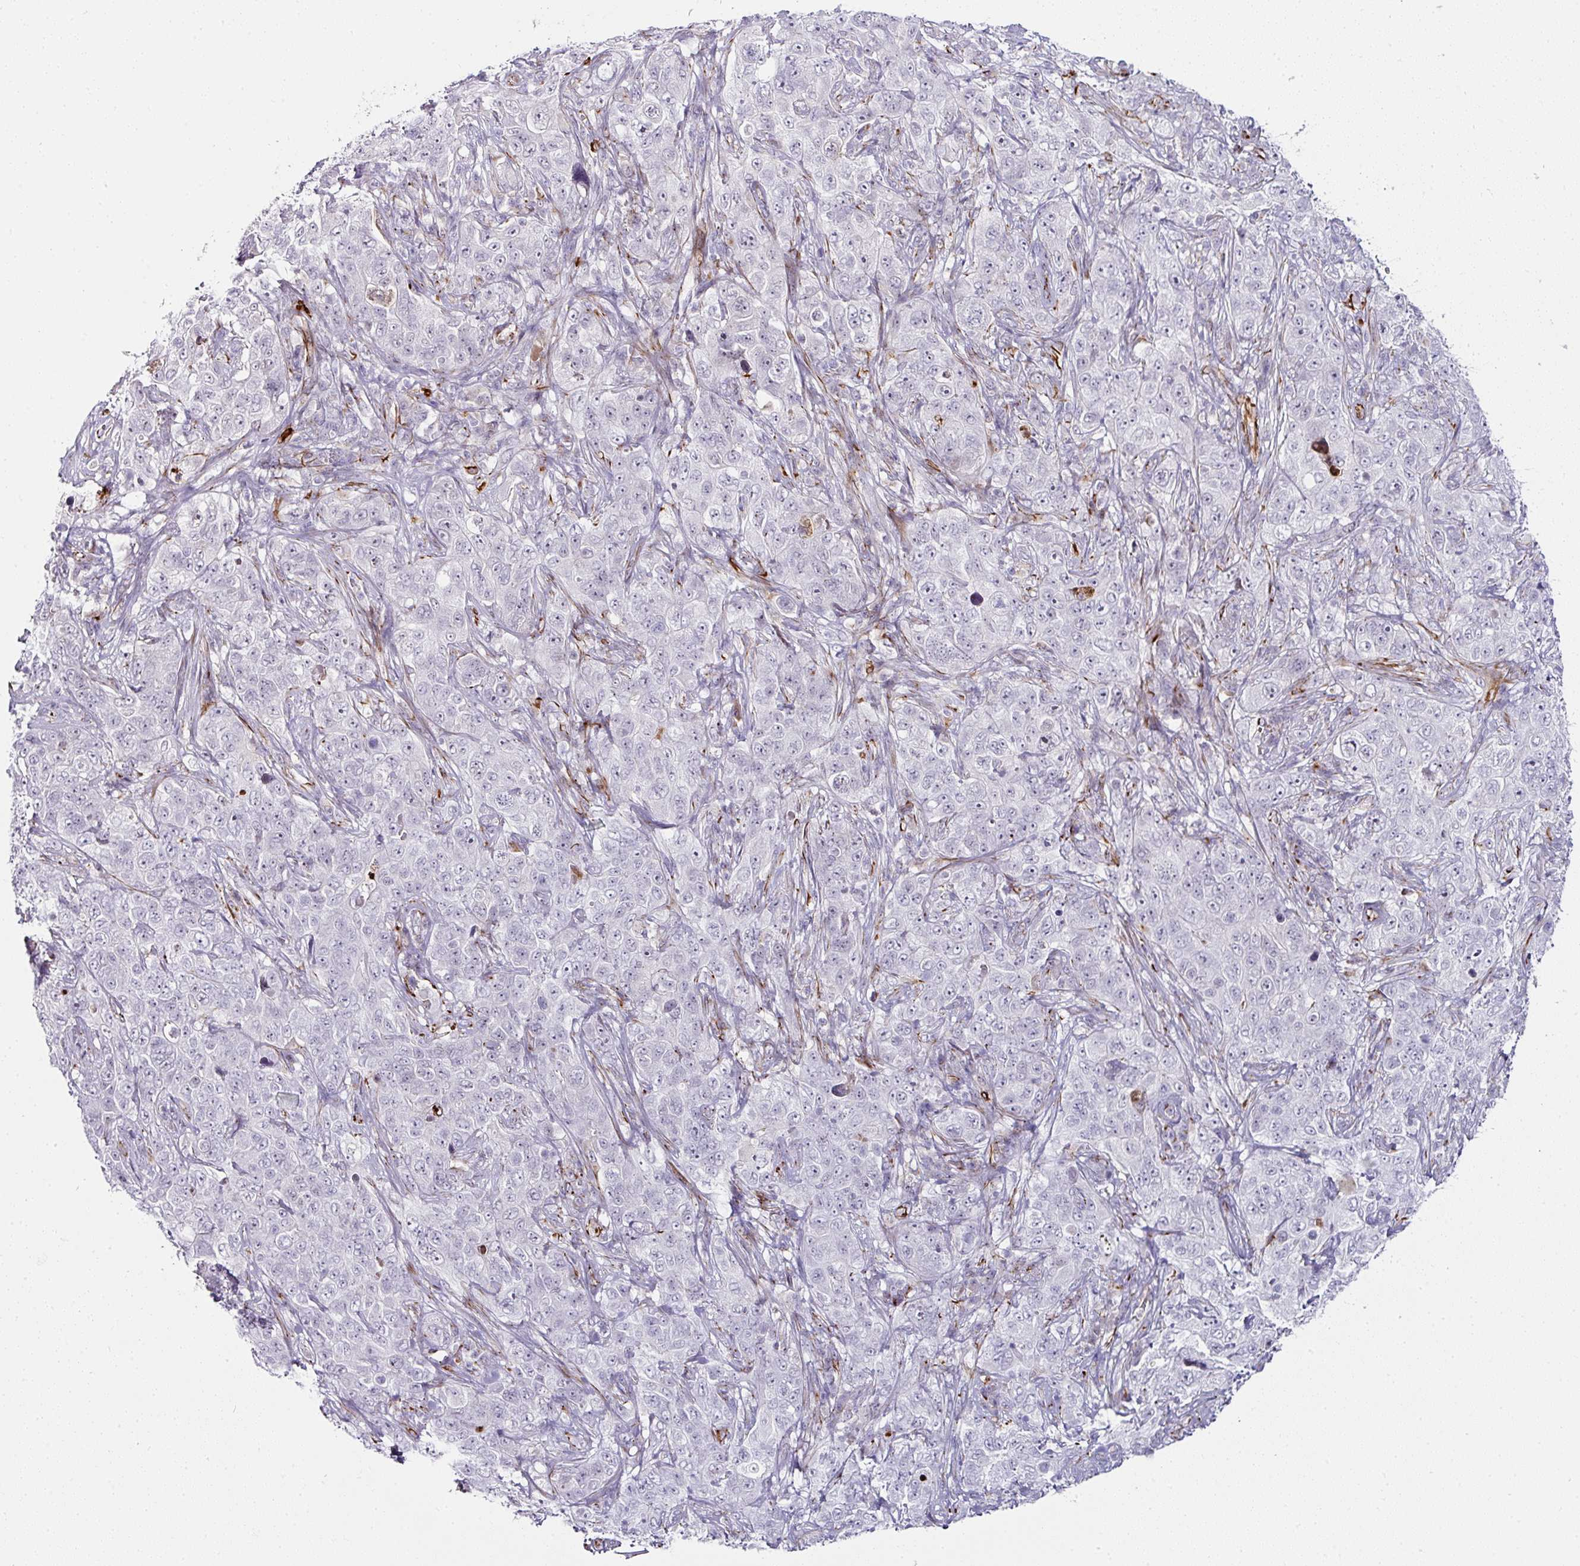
{"staining": {"intensity": "negative", "quantity": "none", "location": "none"}, "tissue": "pancreatic cancer", "cell_type": "Tumor cells", "image_type": "cancer", "snomed": [{"axis": "morphology", "description": "Adenocarcinoma, NOS"}, {"axis": "topography", "description": "Pancreas"}], "caption": "Immunohistochemical staining of adenocarcinoma (pancreatic) displays no significant positivity in tumor cells. Brightfield microscopy of IHC stained with DAB (3,3'-diaminobenzidine) (brown) and hematoxylin (blue), captured at high magnification.", "gene": "TMPRSS9", "patient": {"sex": "male", "age": 68}}